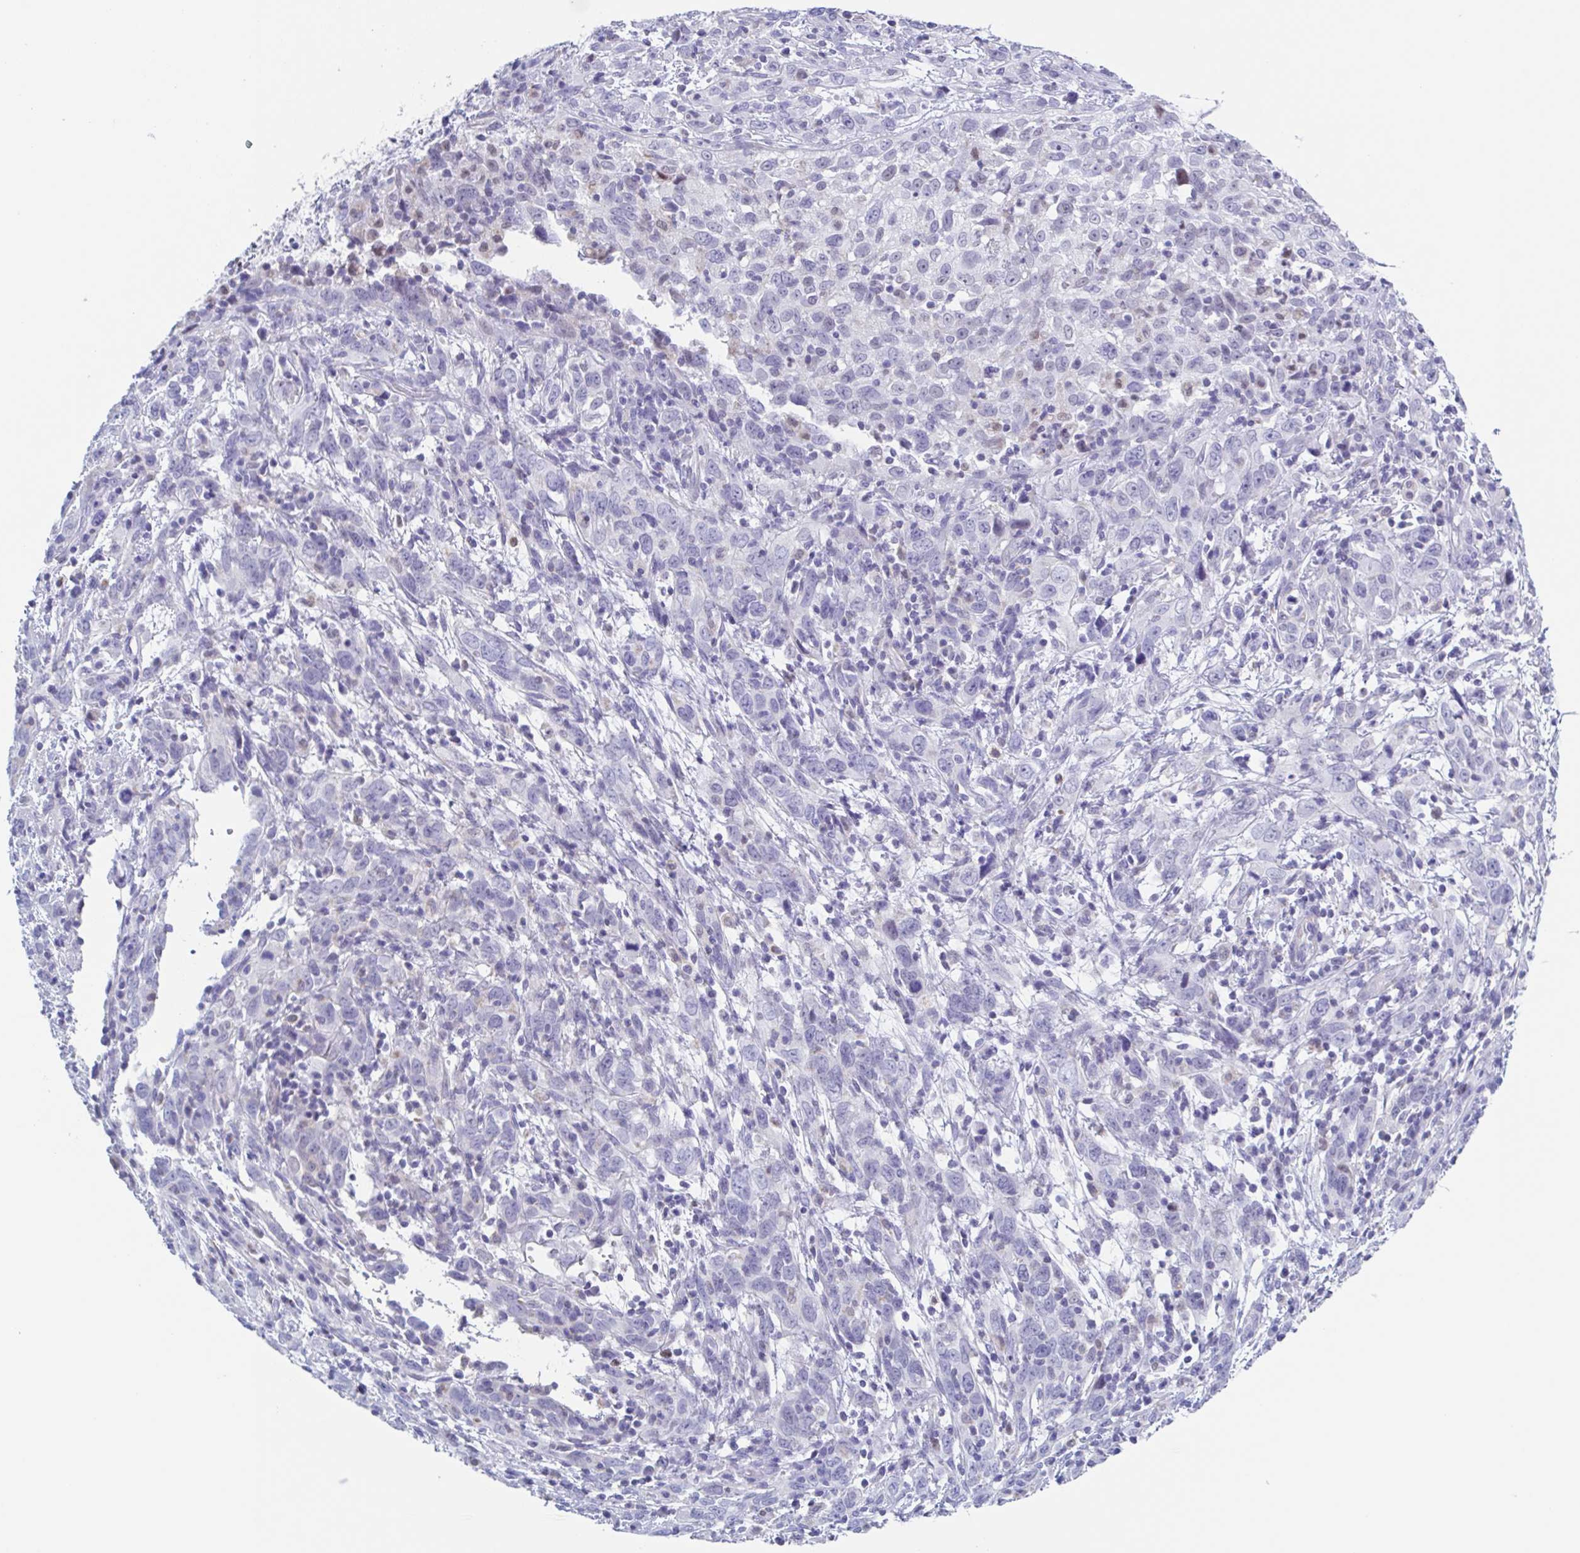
{"staining": {"intensity": "negative", "quantity": "none", "location": "none"}, "tissue": "cervical cancer", "cell_type": "Tumor cells", "image_type": "cancer", "snomed": [{"axis": "morphology", "description": "Adenocarcinoma, NOS"}, {"axis": "topography", "description": "Cervix"}], "caption": "Tumor cells show no significant expression in cervical cancer. (Brightfield microscopy of DAB (3,3'-diaminobenzidine) immunohistochemistry (IHC) at high magnification).", "gene": "PBOV1", "patient": {"sex": "female", "age": 40}}